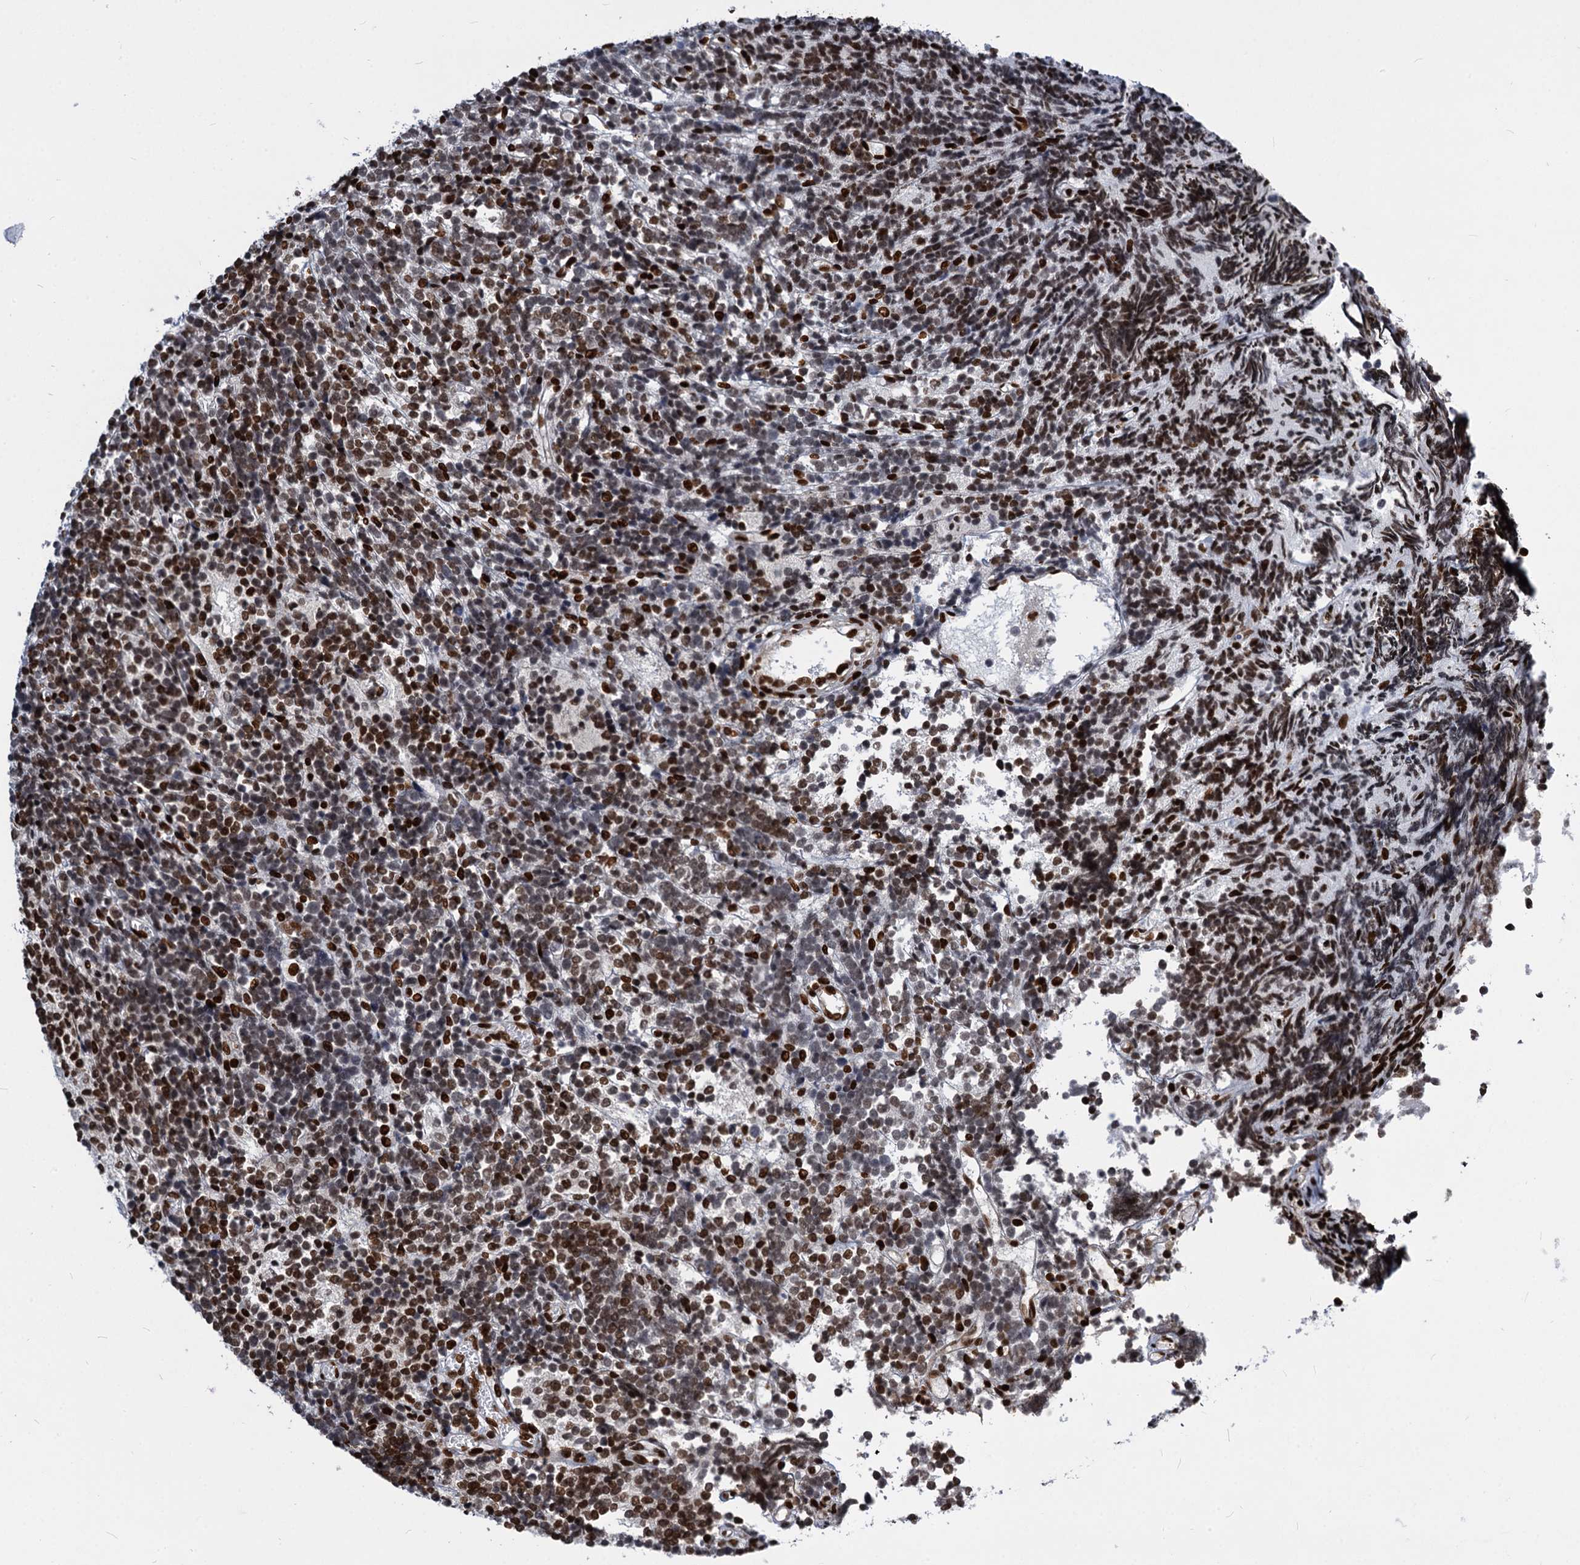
{"staining": {"intensity": "strong", "quantity": "25%-75%", "location": "nuclear"}, "tissue": "glioma", "cell_type": "Tumor cells", "image_type": "cancer", "snomed": [{"axis": "morphology", "description": "Glioma, malignant, Low grade"}, {"axis": "topography", "description": "Brain"}], "caption": "This is an image of immunohistochemistry staining of glioma, which shows strong expression in the nuclear of tumor cells.", "gene": "MECP2", "patient": {"sex": "female", "age": 1}}